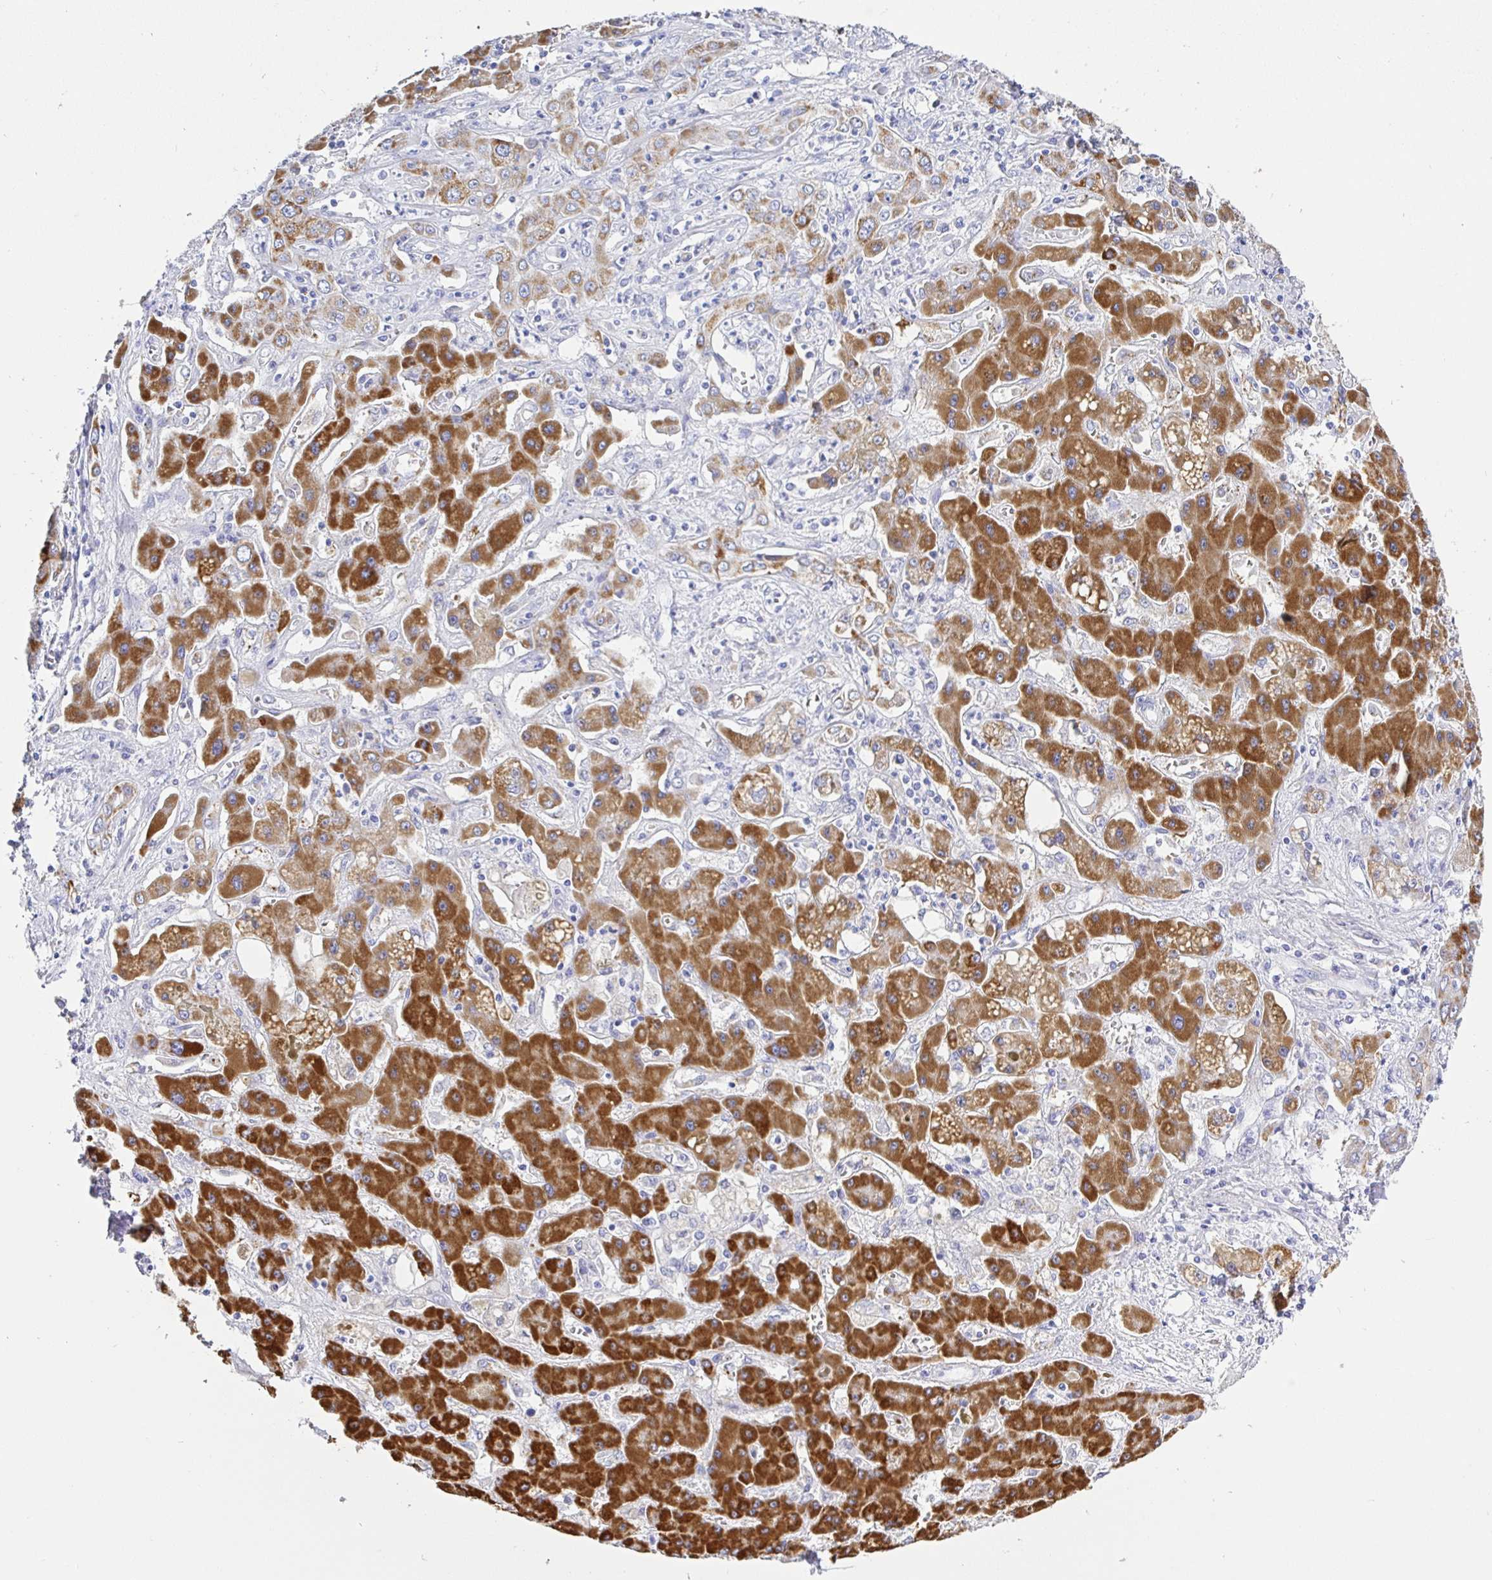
{"staining": {"intensity": "moderate", "quantity": "25%-75%", "location": "cytoplasmic/membranous"}, "tissue": "liver cancer", "cell_type": "Tumor cells", "image_type": "cancer", "snomed": [{"axis": "morphology", "description": "Cholangiocarcinoma"}, {"axis": "topography", "description": "Liver"}], "caption": "Human liver cholangiocarcinoma stained with a protein marker reveals moderate staining in tumor cells.", "gene": "MAOA", "patient": {"sex": "male", "age": 67}}